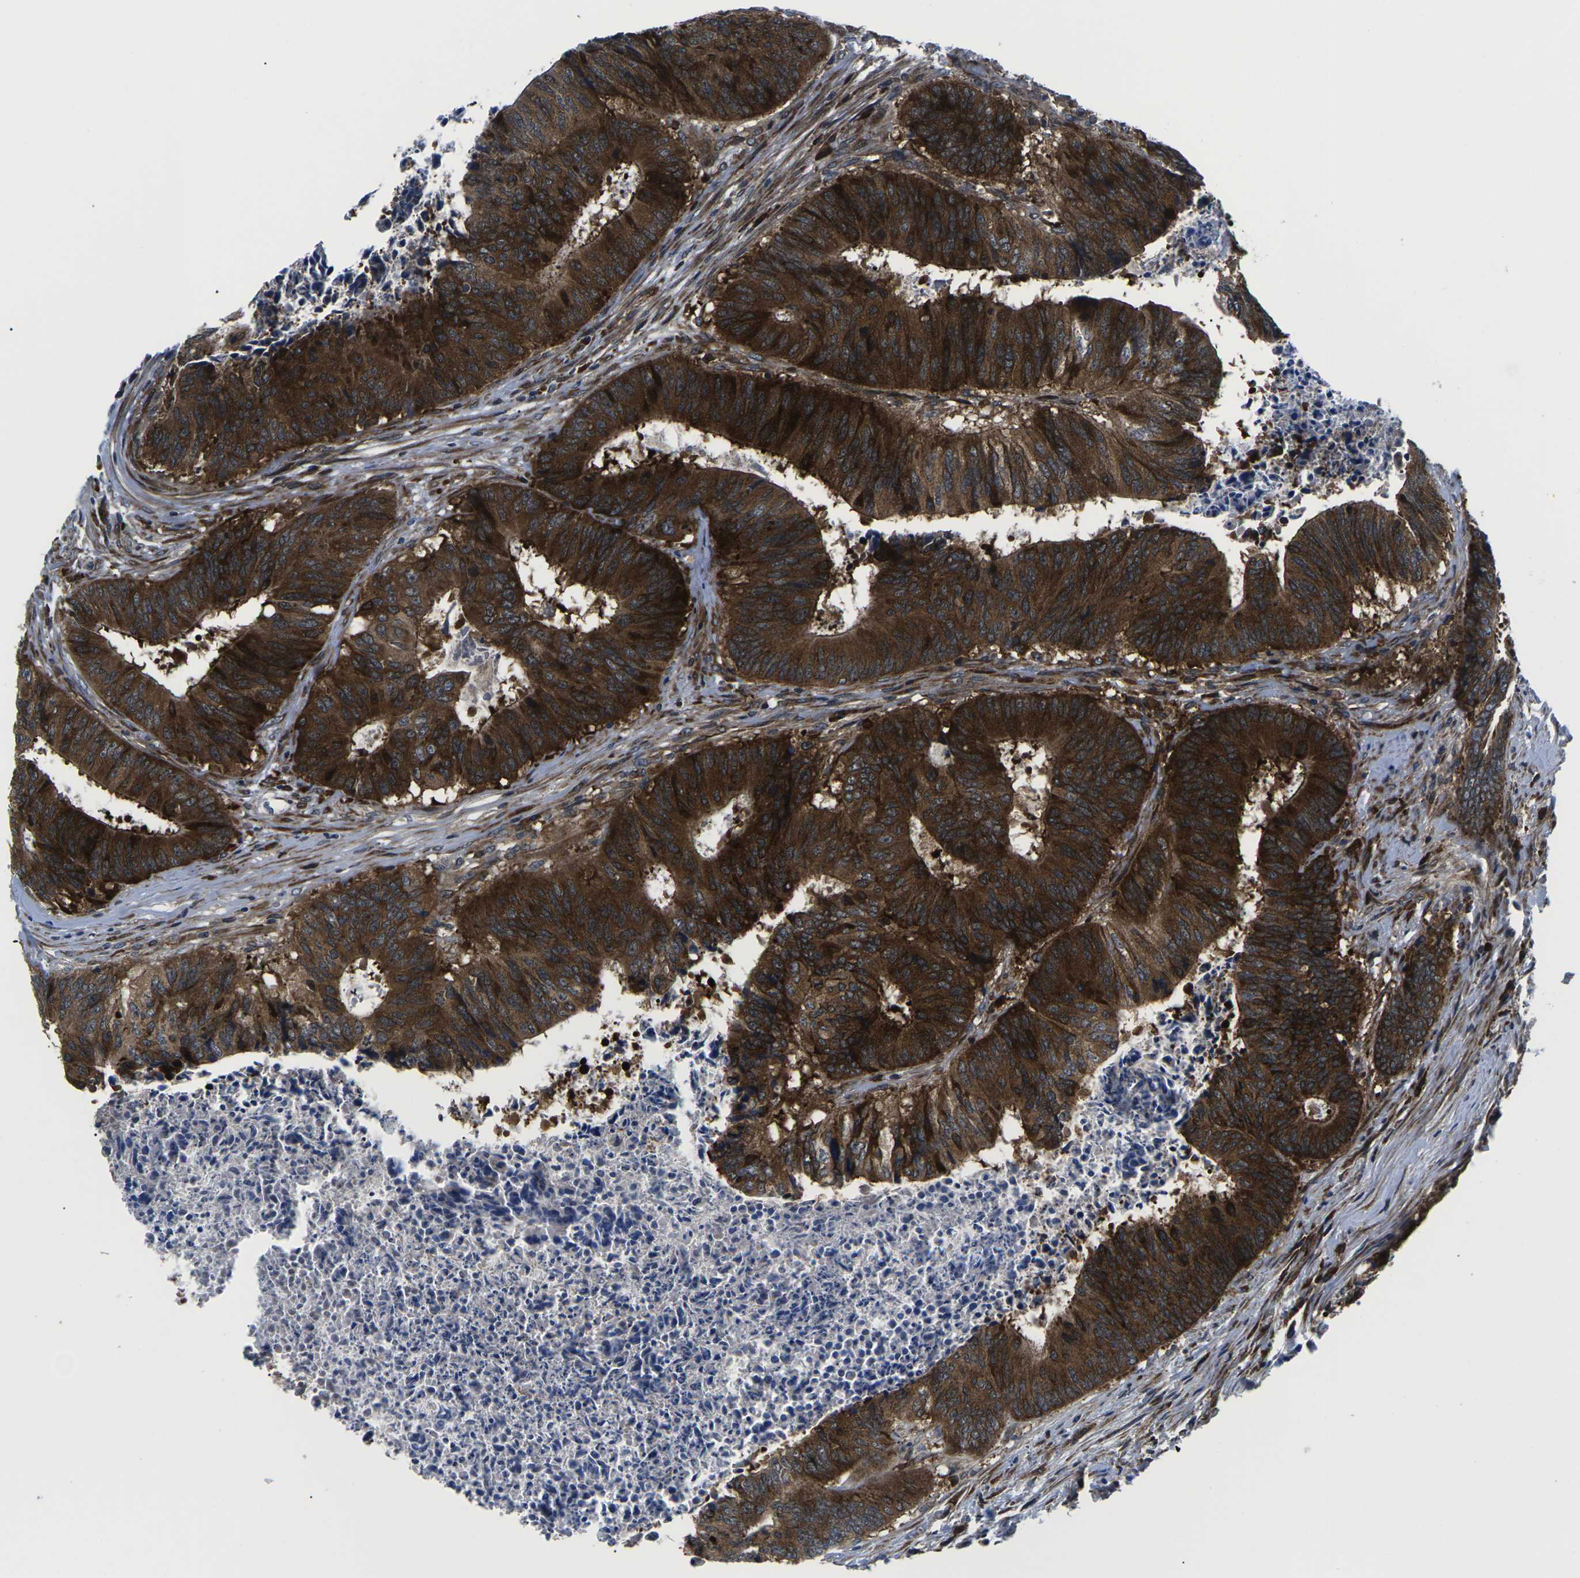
{"staining": {"intensity": "strong", "quantity": ">75%", "location": "cytoplasmic/membranous"}, "tissue": "colorectal cancer", "cell_type": "Tumor cells", "image_type": "cancer", "snomed": [{"axis": "morphology", "description": "Adenocarcinoma, NOS"}, {"axis": "topography", "description": "Rectum"}], "caption": "Protein positivity by immunohistochemistry exhibits strong cytoplasmic/membranous expression in about >75% of tumor cells in colorectal cancer. (DAB IHC, brown staining for protein, blue staining for nuclei).", "gene": "EIF4E", "patient": {"sex": "male", "age": 72}}